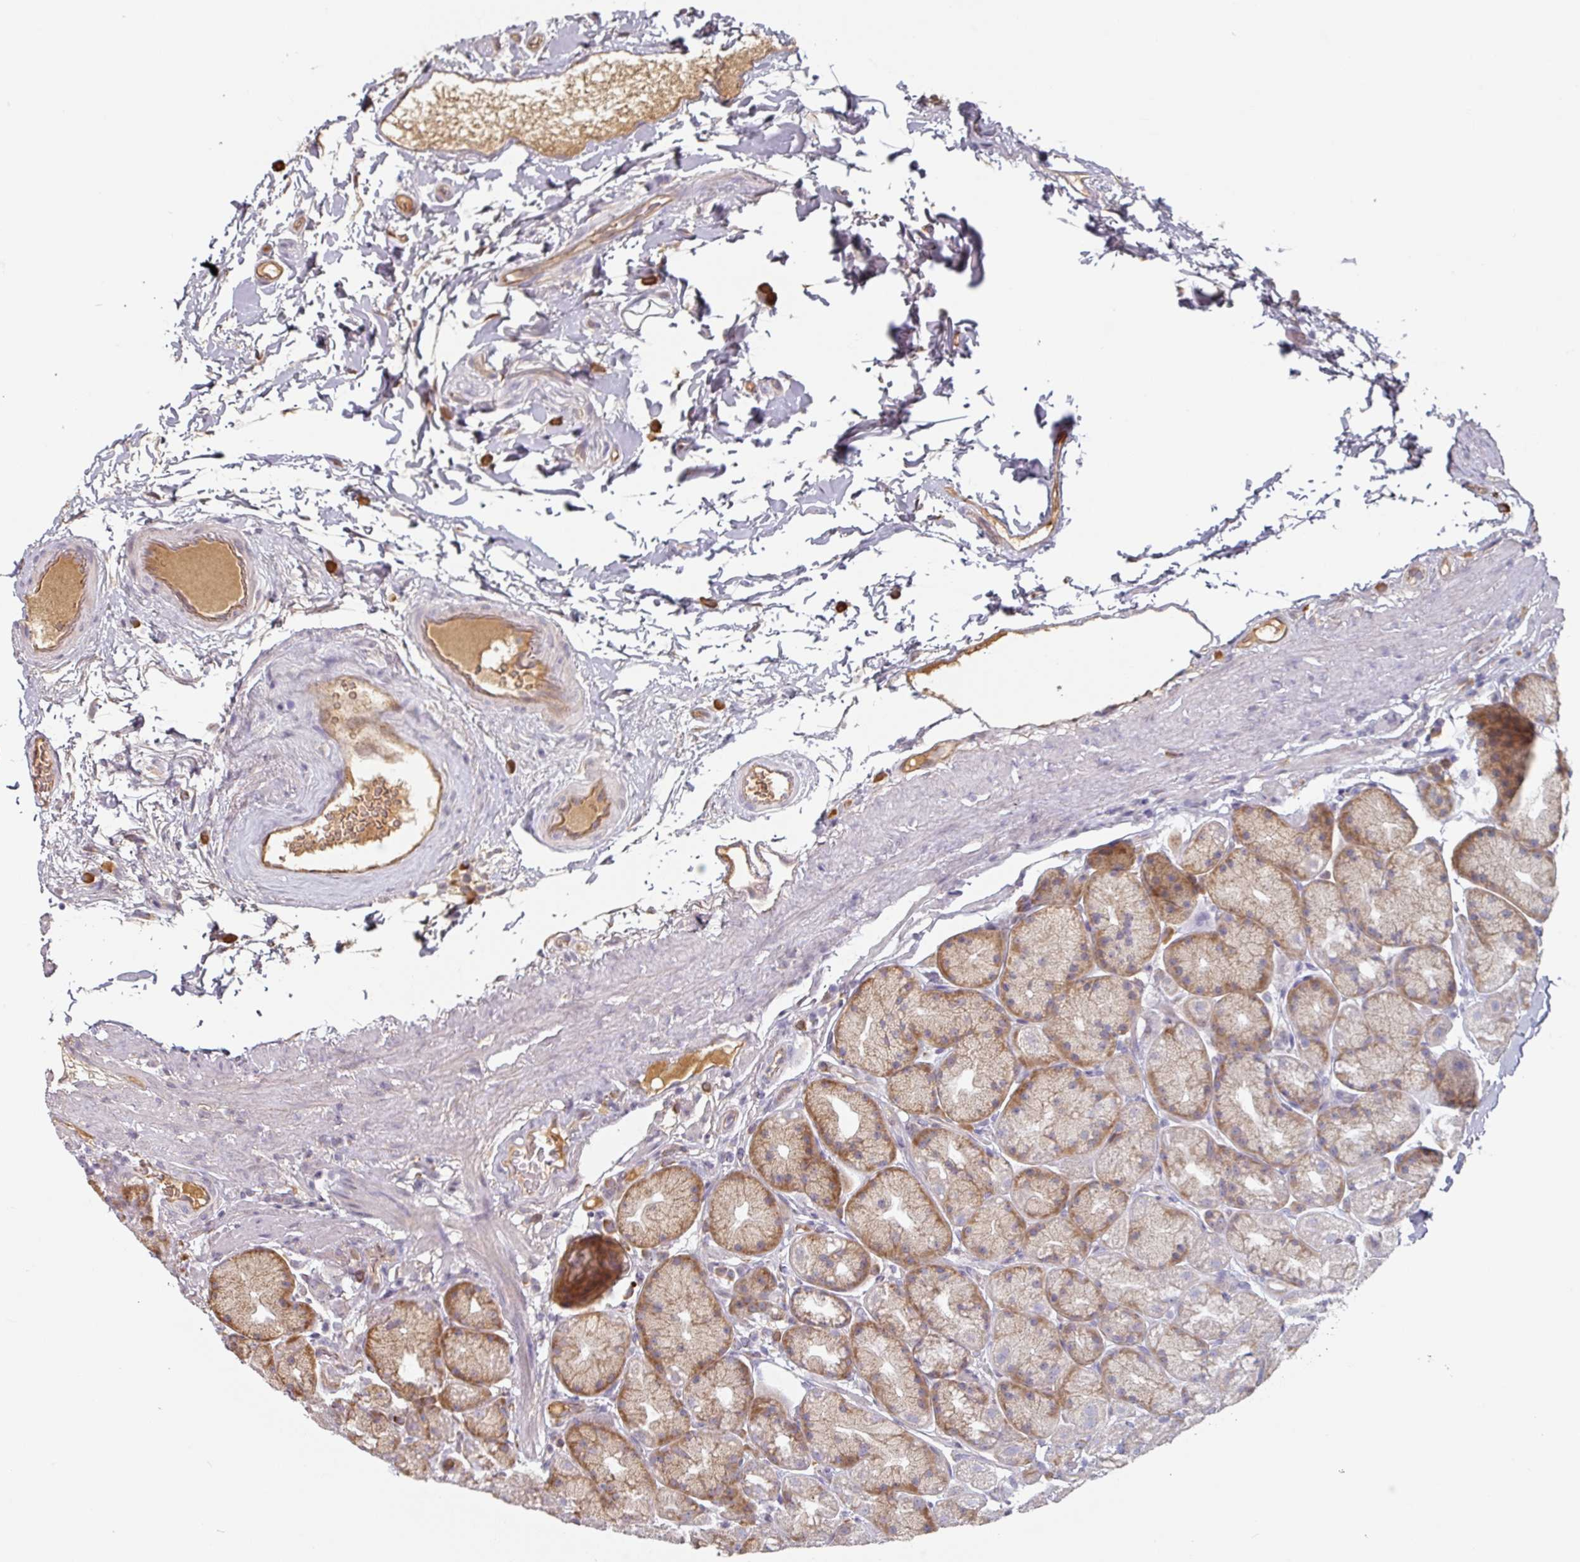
{"staining": {"intensity": "moderate", "quantity": "25%-75%", "location": "cytoplasmic/membranous"}, "tissue": "stomach", "cell_type": "Glandular cells", "image_type": "normal", "snomed": [{"axis": "morphology", "description": "Normal tissue, NOS"}, {"axis": "topography", "description": "Stomach, lower"}], "caption": "Moderate cytoplasmic/membranous protein staining is appreciated in approximately 25%-75% of glandular cells in stomach. (DAB IHC with brightfield microscopy, high magnification).", "gene": "CEP78", "patient": {"sex": "male", "age": 67}}